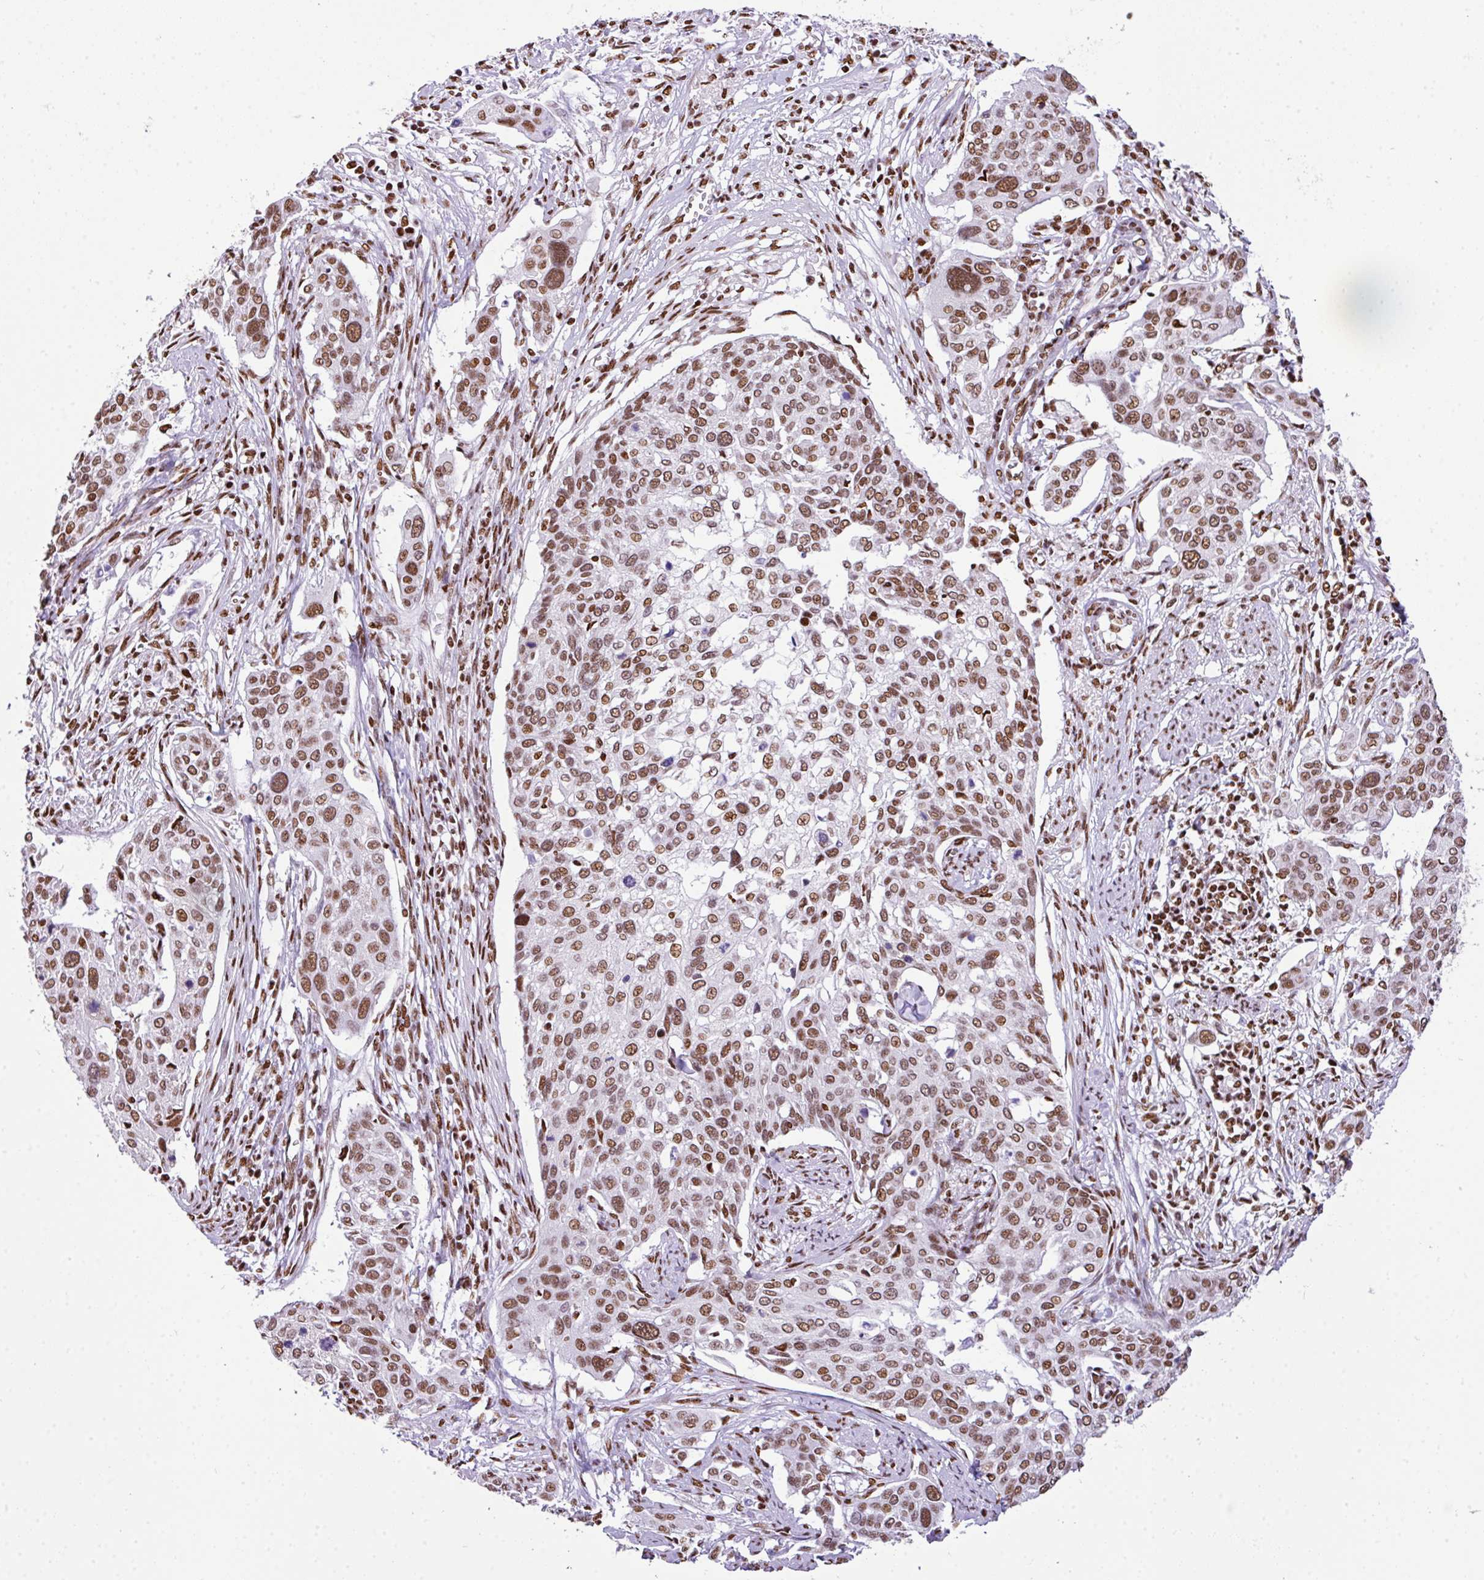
{"staining": {"intensity": "moderate", "quantity": ">75%", "location": "nuclear"}, "tissue": "cervical cancer", "cell_type": "Tumor cells", "image_type": "cancer", "snomed": [{"axis": "morphology", "description": "Squamous cell carcinoma, NOS"}, {"axis": "topography", "description": "Cervix"}], "caption": "A medium amount of moderate nuclear staining is seen in about >75% of tumor cells in cervical cancer (squamous cell carcinoma) tissue. The staining was performed using DAB (3,3'-diaminobenzidine) to visualize the protein expression in brown, while the nuclei were stained in blue with hematoxylin (Magnification: 20x).", "gene": "RARG", "patient": {"sex": "female", "age": 44}}